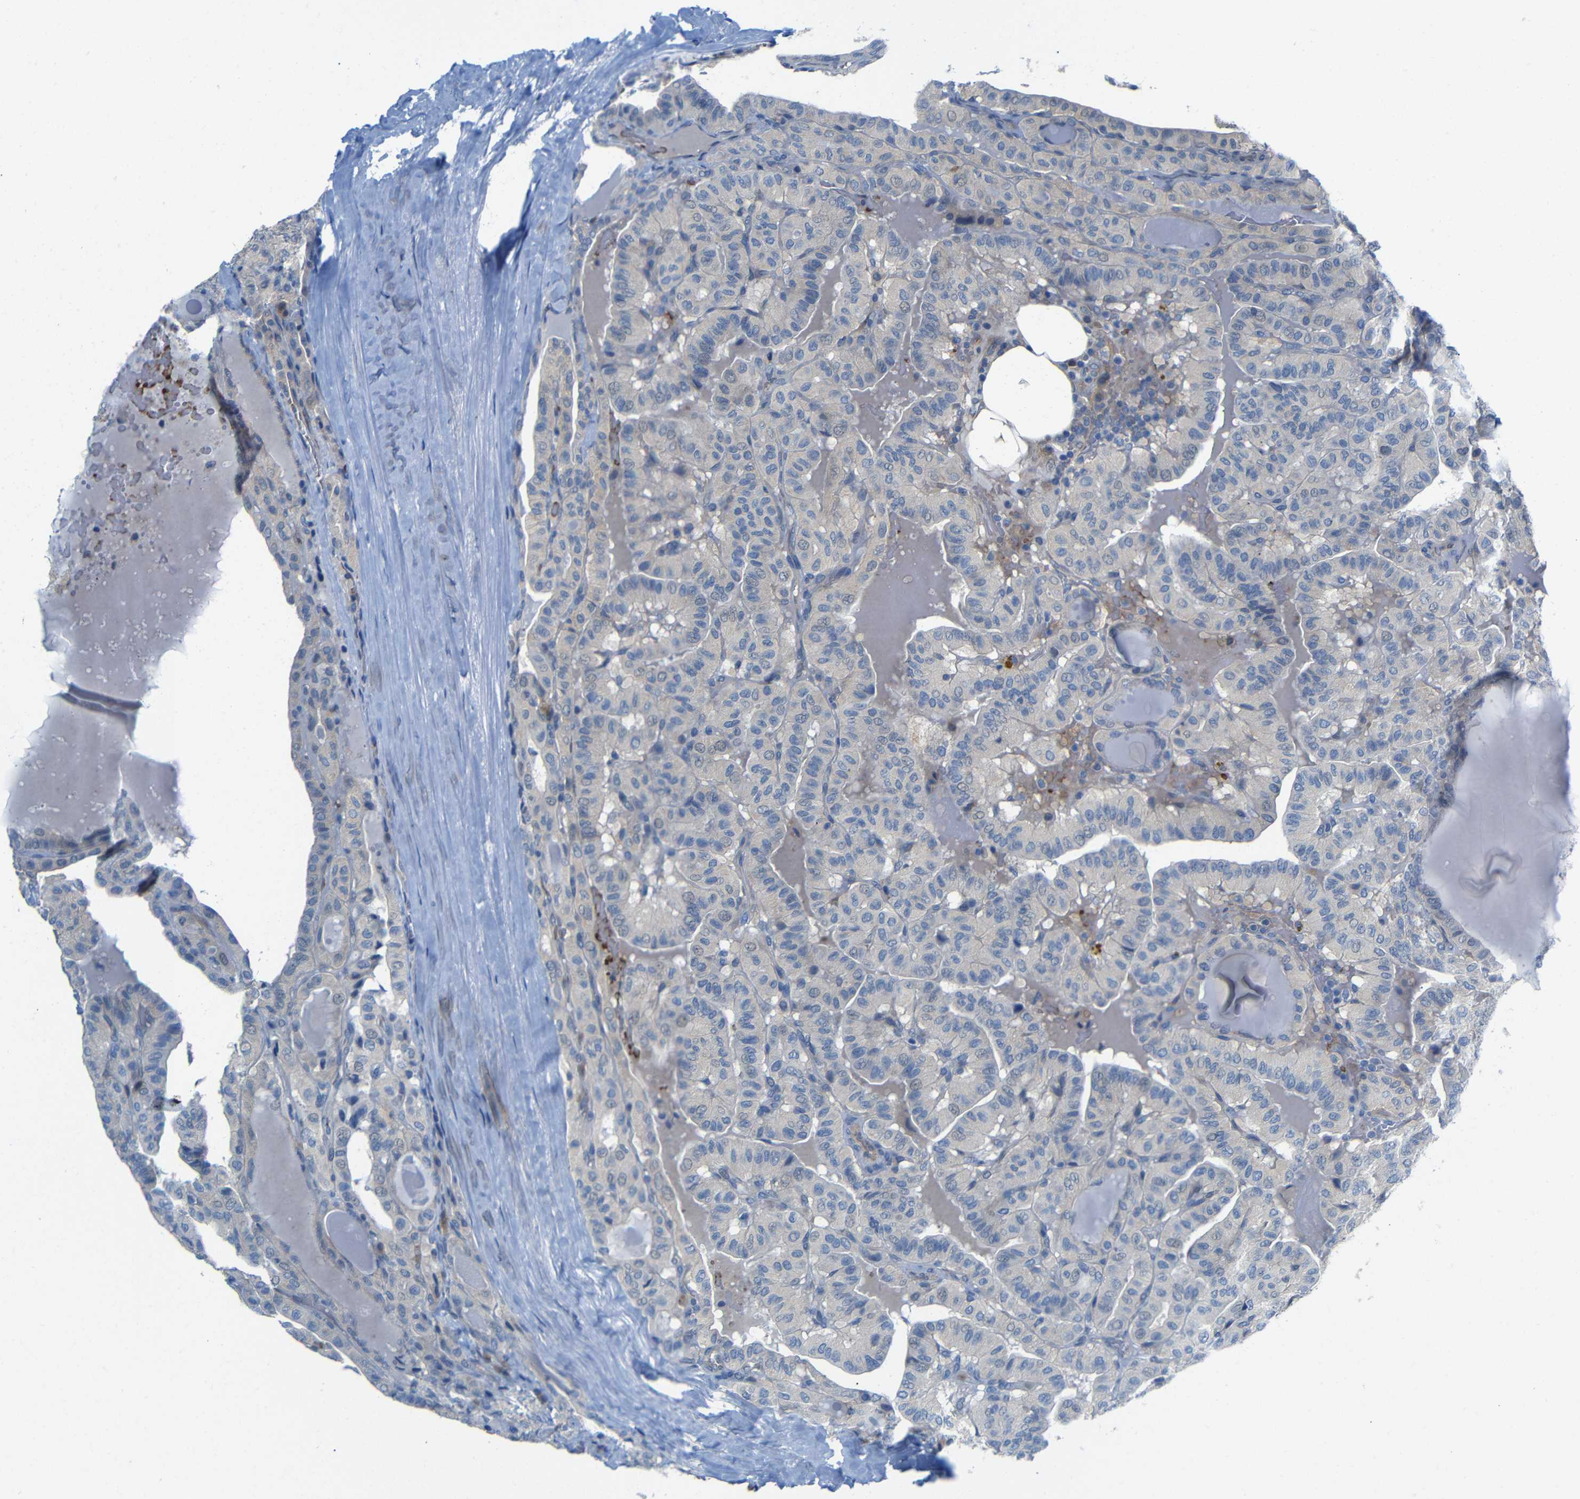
{"staining": {"intensity": "negative", "quantity": "none", "location": "none"}, "tissue": "head and neck cancer", "cell_type": "Tumor cells", "image_type": "cancer", "snomed": [{"axis": "morphology", "description": "Squamous cell carcinoma, NOS"}, {"axis": "topography", "description": "Oral tissue"}, {"axis": "topography", "description": "Head-Neck"}], "caption": "Tumor cells are negative for protein expression in human head and neck cancer (squamous cell carcinoma). (Stains: DAB (3,3'-diaminobenzidine) immunohistochemistry (IHC) with hematoxylin counter stain, Microscopy: brightfield microscopy at high magnification).", "gene": "TBC1D32", "patient": {"sex": "female", "age": 50}}